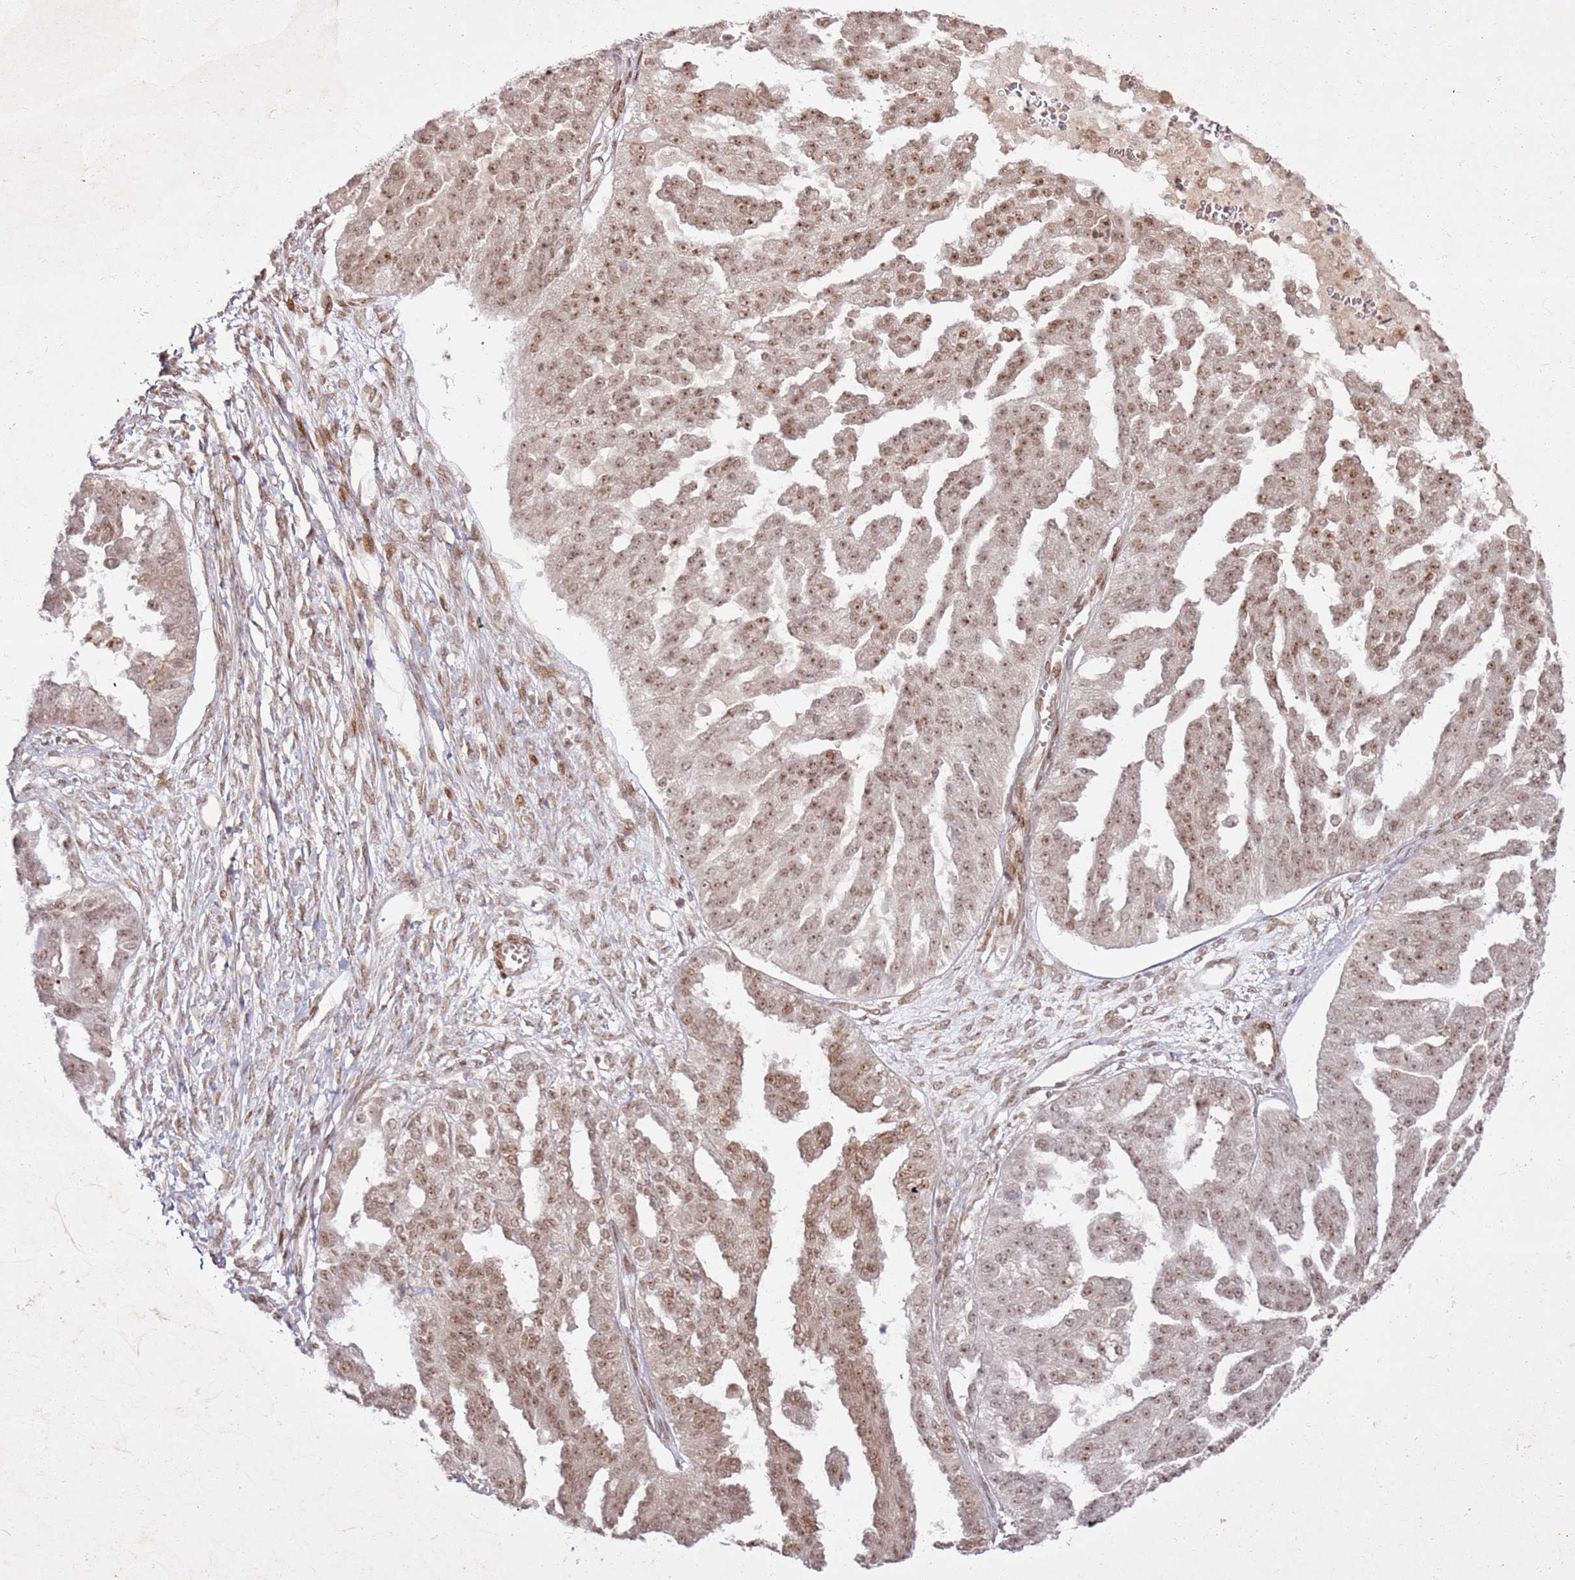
{"staining": {"intensity": "moderate", "quantity": ">75%", "location": "nuclear"}, "tissue": "ovarian cancer", "cell_type": "Tumor cells", "image_type": "cancer", "snomed": [{"axis": "morphology", "description": "Cystadenocarcinoma, serous, NOS"}, {"axis": "topography", "description": "Ovary"}], "caption": "A brown stain shows moderate nuclear staining of a protein in serous cystadenocarcinoma (ovarian) tumor cells. The staining was performed using DAB to visualize the protein expression in brown, while the nuclei were stained in blue with hematoxylin (Magnification: 20x).", "gene": "KLHL36", "patient": {"sex": "female", "age": 58}}